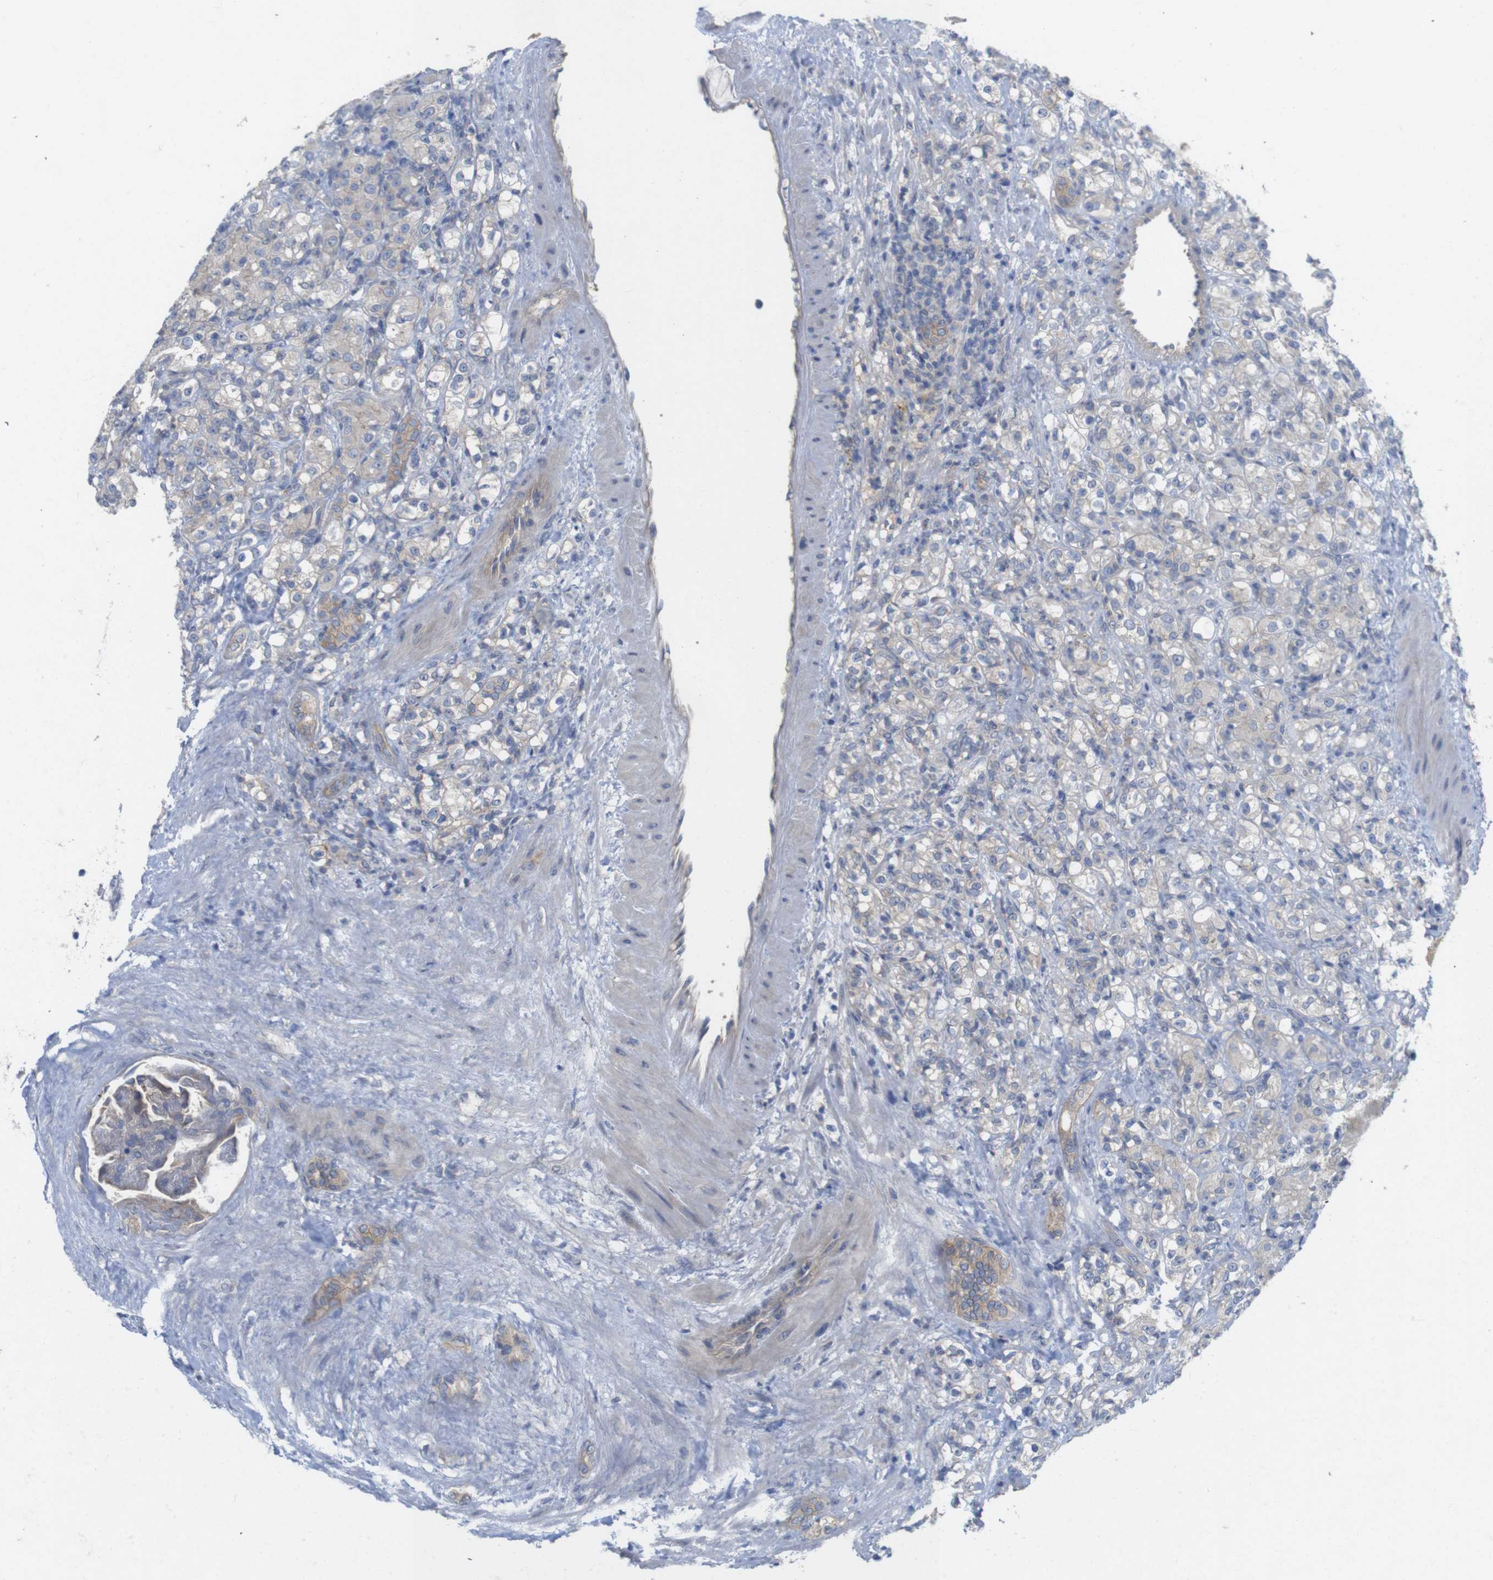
{"staining": {"intensity": "negative", "quantity": "none", "location": "none"}, "tissue": "renal cancer", "cell_type": "Tumor cells", "image_type": "cancer", "snomed": [{"axis": "morphology", "description": "Adenocarcinoma, NOS"}, {"axis": "topography", "description": "Kidney"}], "caption": "IHC micrograph of neoplastic tissue: human renal cancer (adenocarcinoma) stained with DAB (3,3'-diaminobenzidine) reveals no significant protein expression in tumor cells.", "gene": "KIDINS220", "patient": {"sex": "male", "age": 61}}